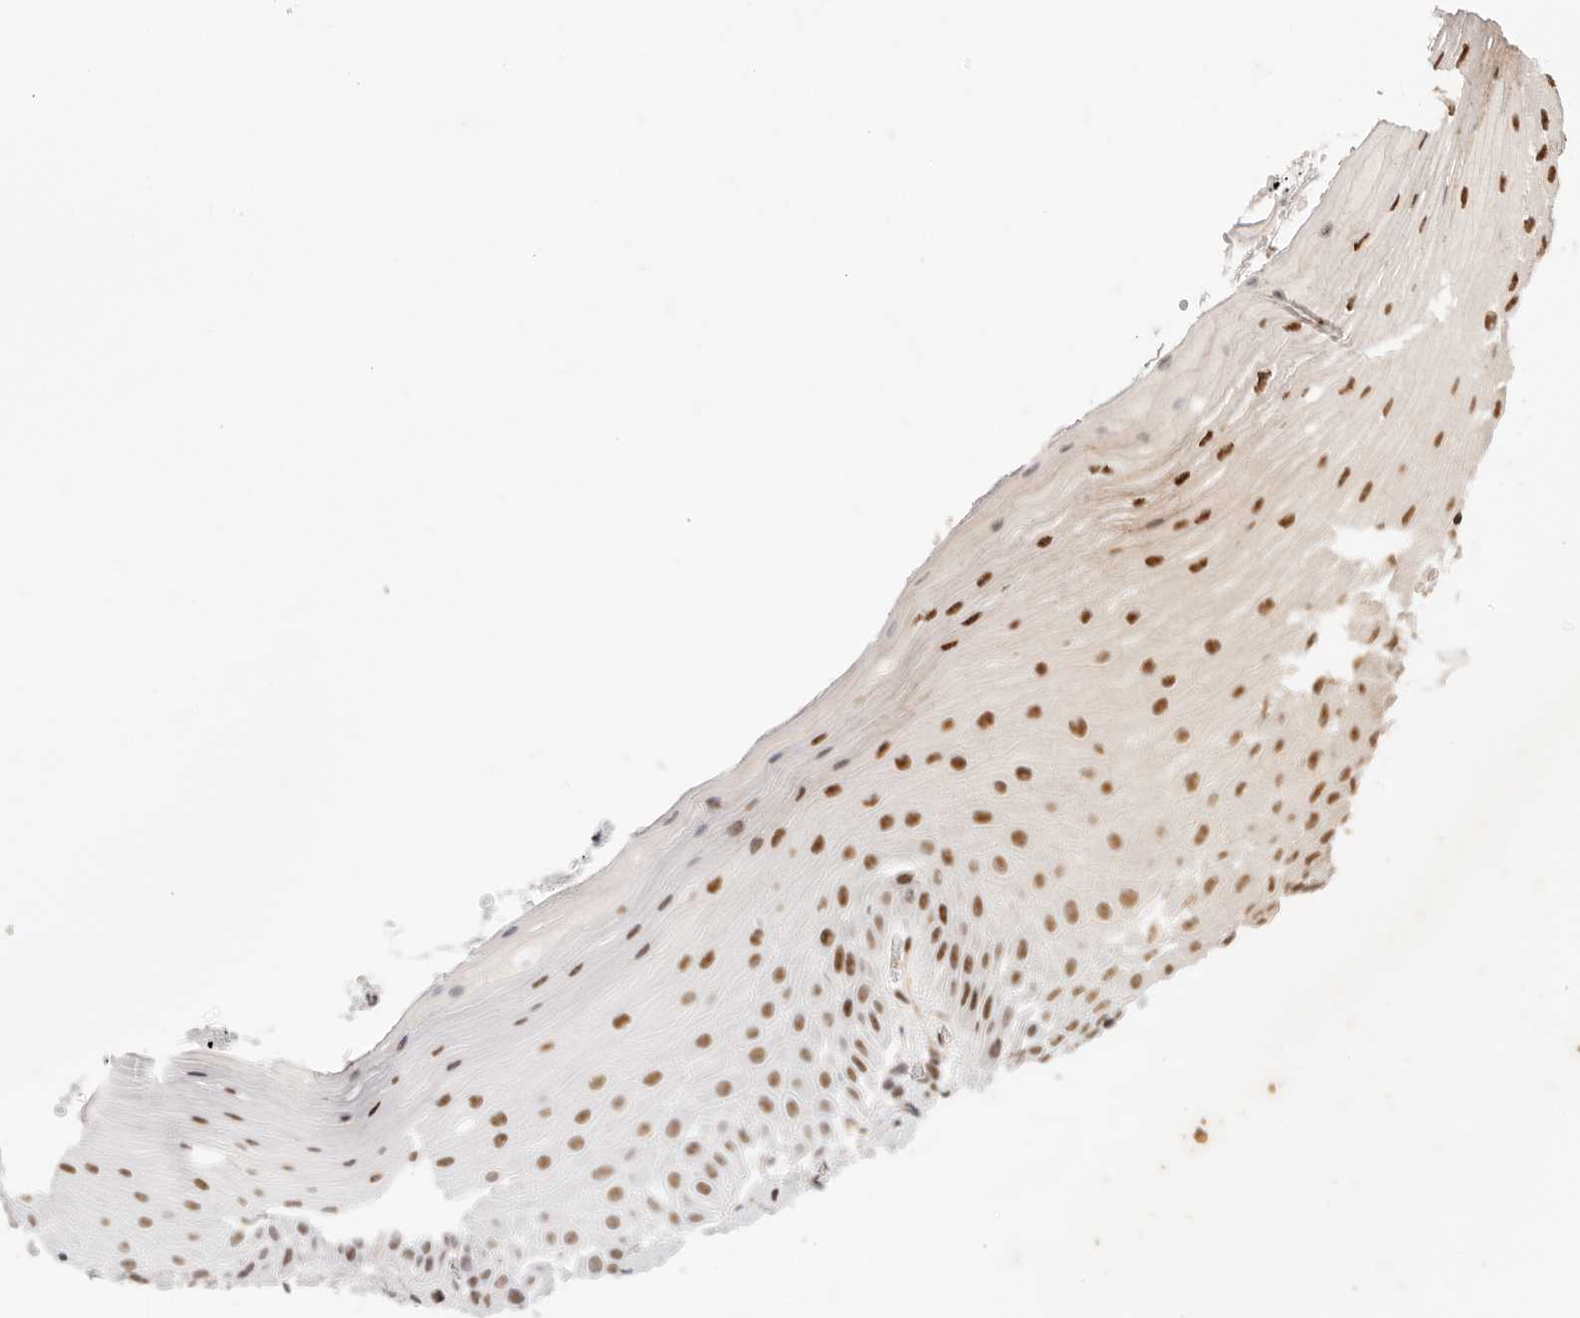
{"staining": {"intensity": "moderate", "quantity": ">75%", "location": "nuclear"}, "tissue": "oral mucosa", "cell_type": "Squamous epithelial cells", "image_type": "normal", "snomed": [{"axis": "morphology", "description": "Normal tissue, NOS"}, {"axis": "topography", "description": "Oral tissue"}], "caption": "Immunohistochemistry (IHC) of benign human oral mucosa displays medium levels of moderate nuclear positivity in approximately >75% of squamous epithelial cells. (IHC, brightfield microscopy, high magnification).", "gene": "ZC3H11A", "patient": {"sex": "male", "age": 66}}